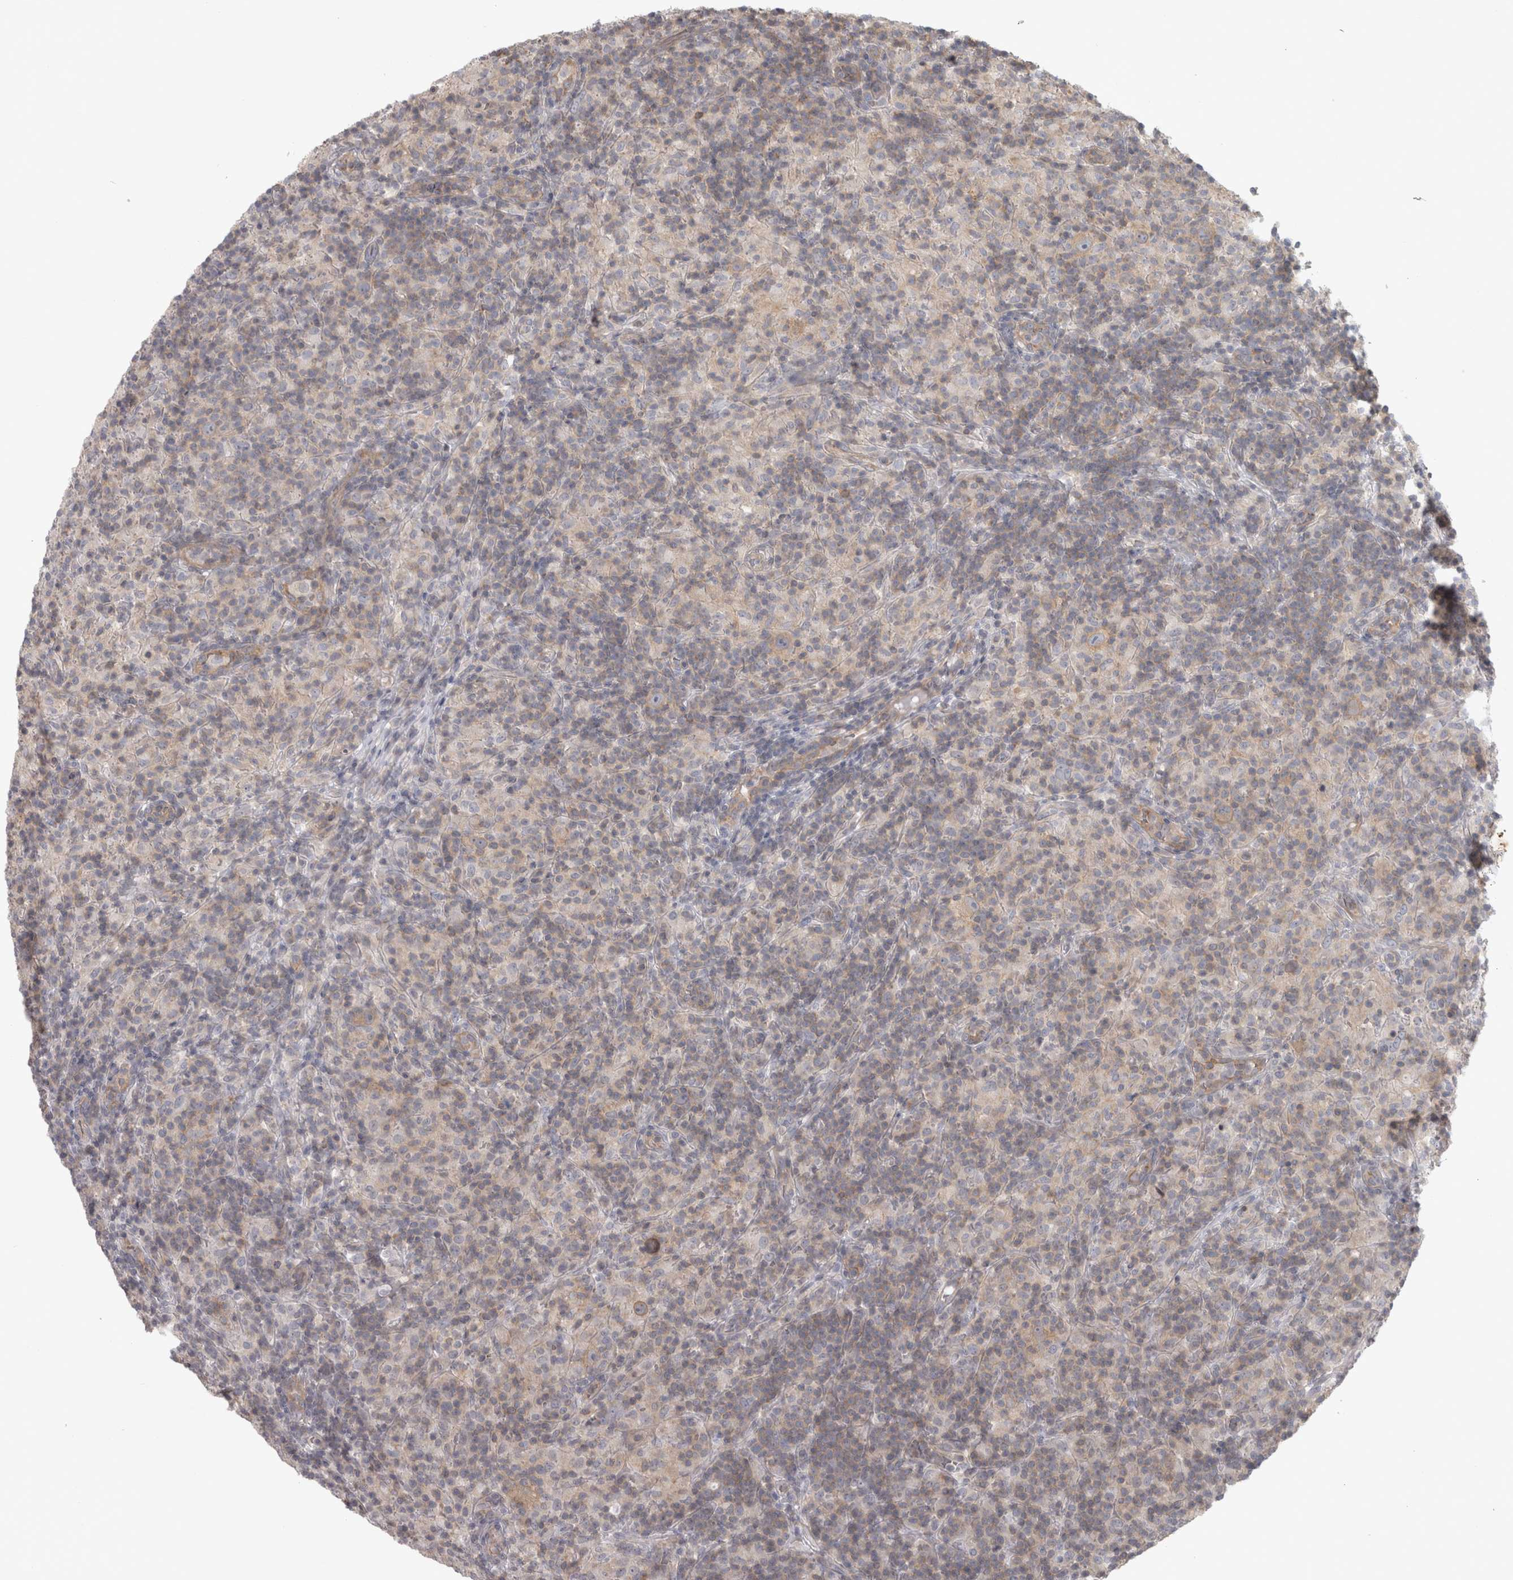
{"staining": {"intensity": "weak", "quantity": ">75%", "location": "cytoplasmic/membranous"}, "tissue": "lymphoma", "cell_type": "Tumor cells", "image_type": "cancer", "snomed": [{"axis": "morphology", "description": "Hodgkin's disease, NOS"}, {"axis": "topography", "description": "Lymph node"}], "caption": "Weak cytoplasmic/membranous protein expression is identified in approximately >75% of tumor cells in Hodgkin's disease.", "gene": "PPP1R12B", "patient": {"sex": "male", "age": 70}}